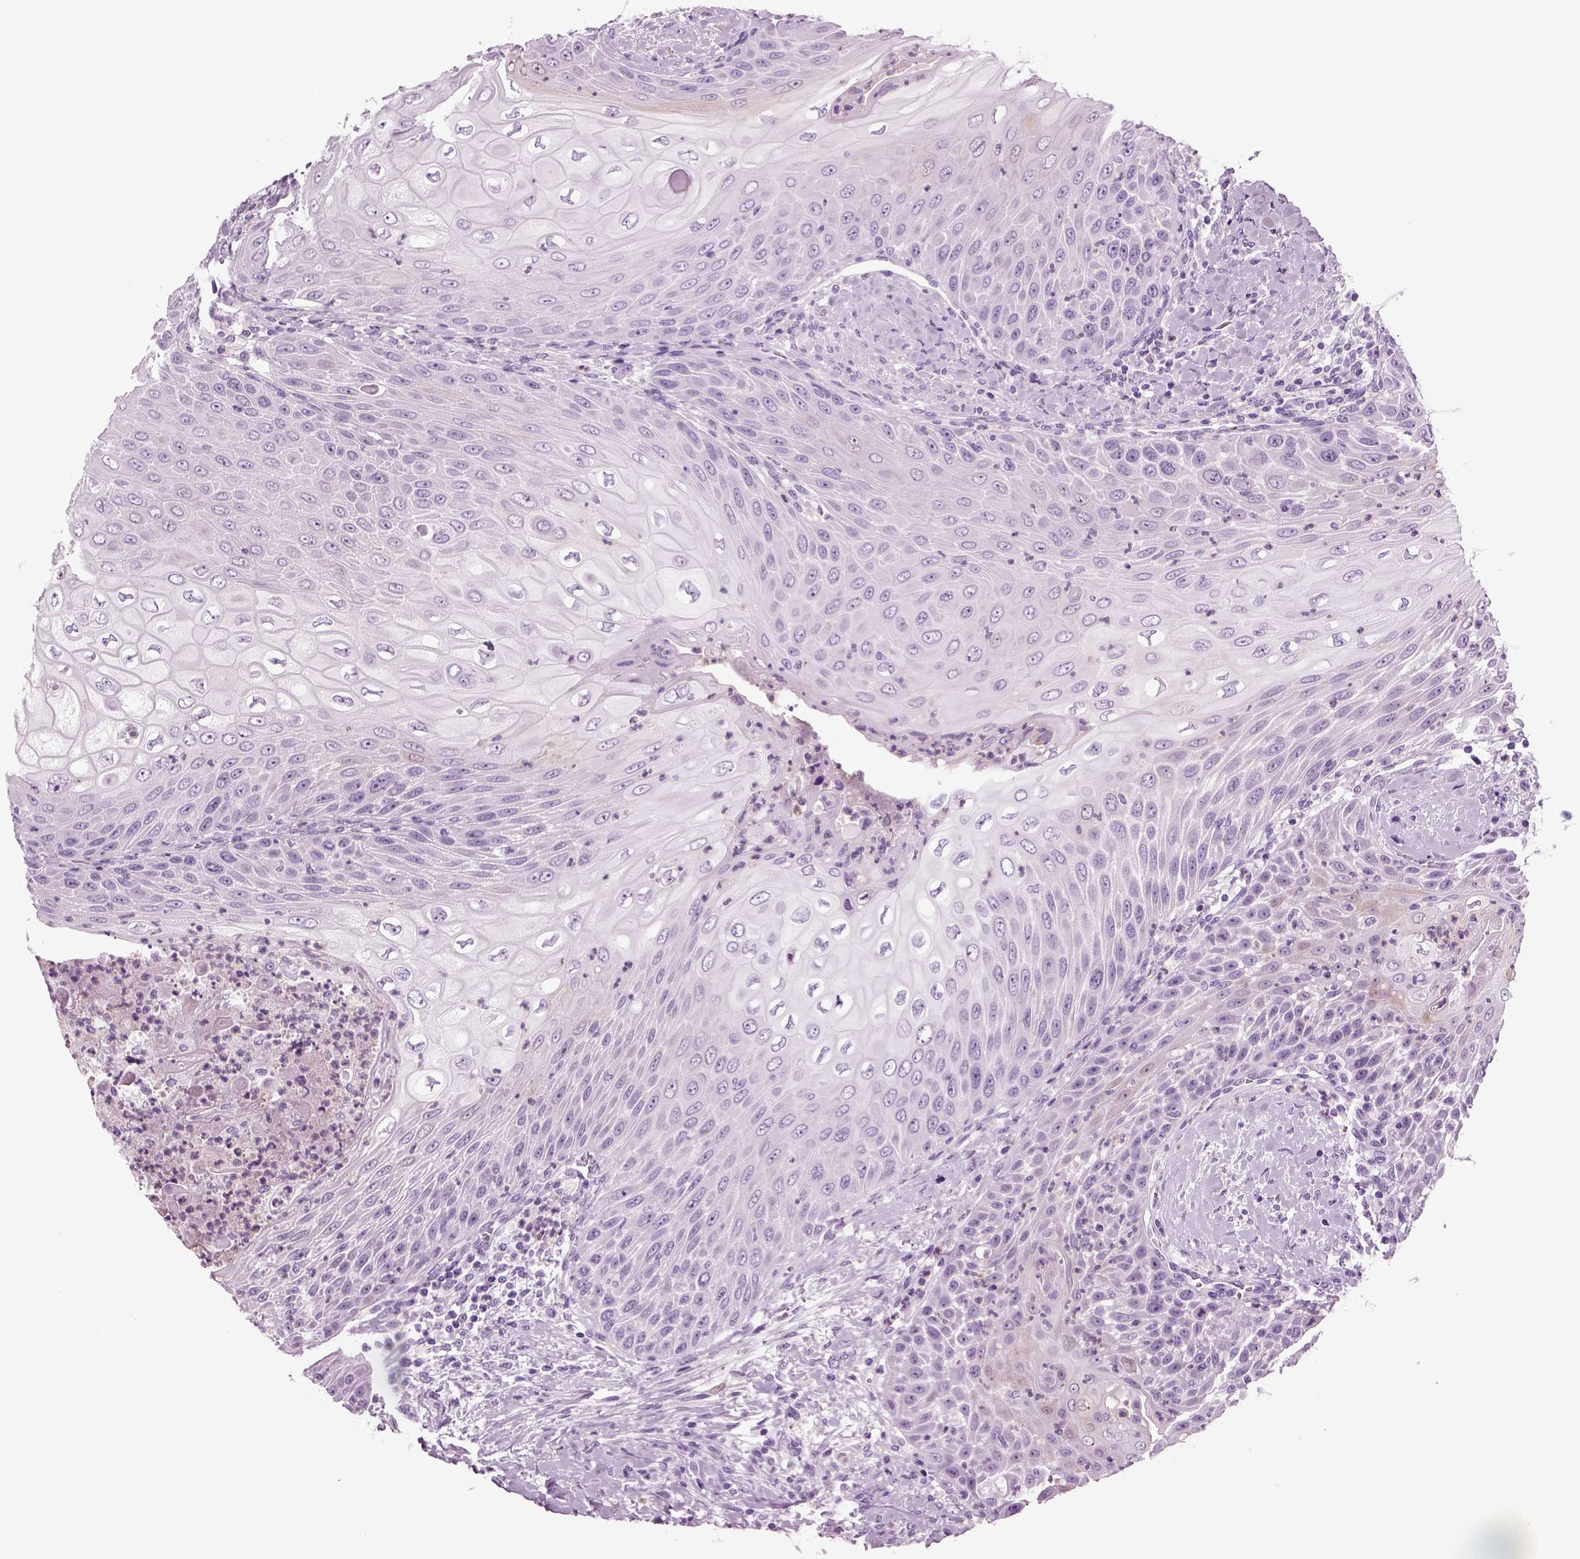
{"staining": {"intensity": "negative", "quantity": "none", "location": "none"}, "tissue": "head and neck cancer", "cell_type": "Tumor cells", "image_type": "cancer", "snomed": [{"axis": "morphology", "description": "Squamous cell carcinoma, NOS"}, {"axis": "topography", "description": "Head-Neck"}], "caption": "Tumor cells show no significant positivity in head and neck squamous cell carcinoma. (DAB (3,3'-diaminobenzidine) immunohistochemistry (IHC), high magnification).", "gene": "CRABP1", "patient": {"sex": "male", "age": 69}}